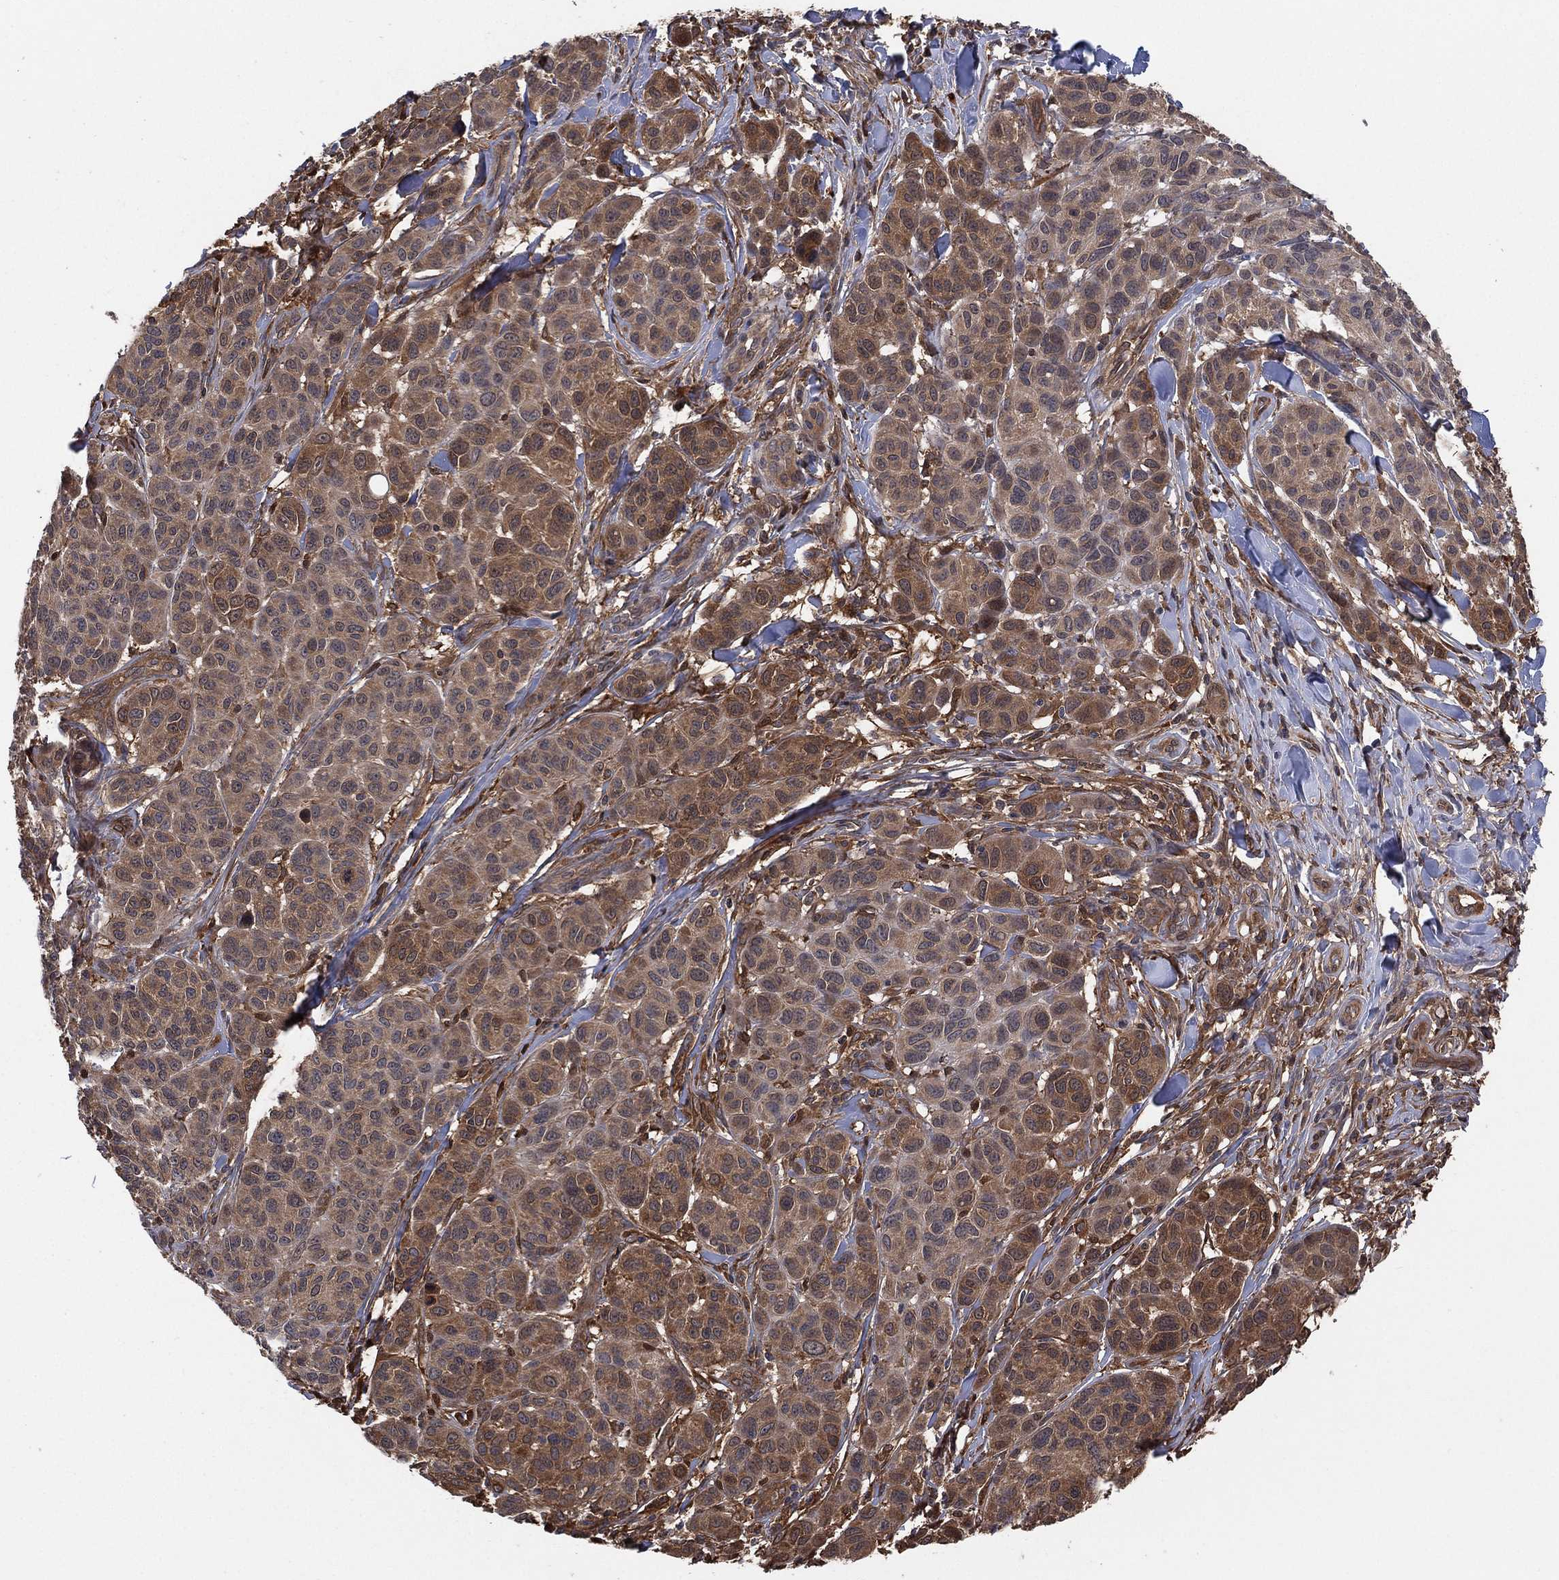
{"staining": {"intensity": "strong", "quantity": "<25%", "location": "cytoplasmic/membranous"}, "tissue": "melanoma", "cell_type": "Tumor cells", "image_type": "cancer", "snomed": [{"axis": "morphology", "description": "Malignant melanoma, NOS"}, {"axis": "topography", "description": "Skin"}], "caption": "Immunohistochemistry (IHC) (DAB) staining of malignant melanoma reveals strong cytoplasmic/membranous protein positivity in approximately <25% of tumor cells.", "gene": "PSMG4", "patient": {"sex": "male", "age": 79}}